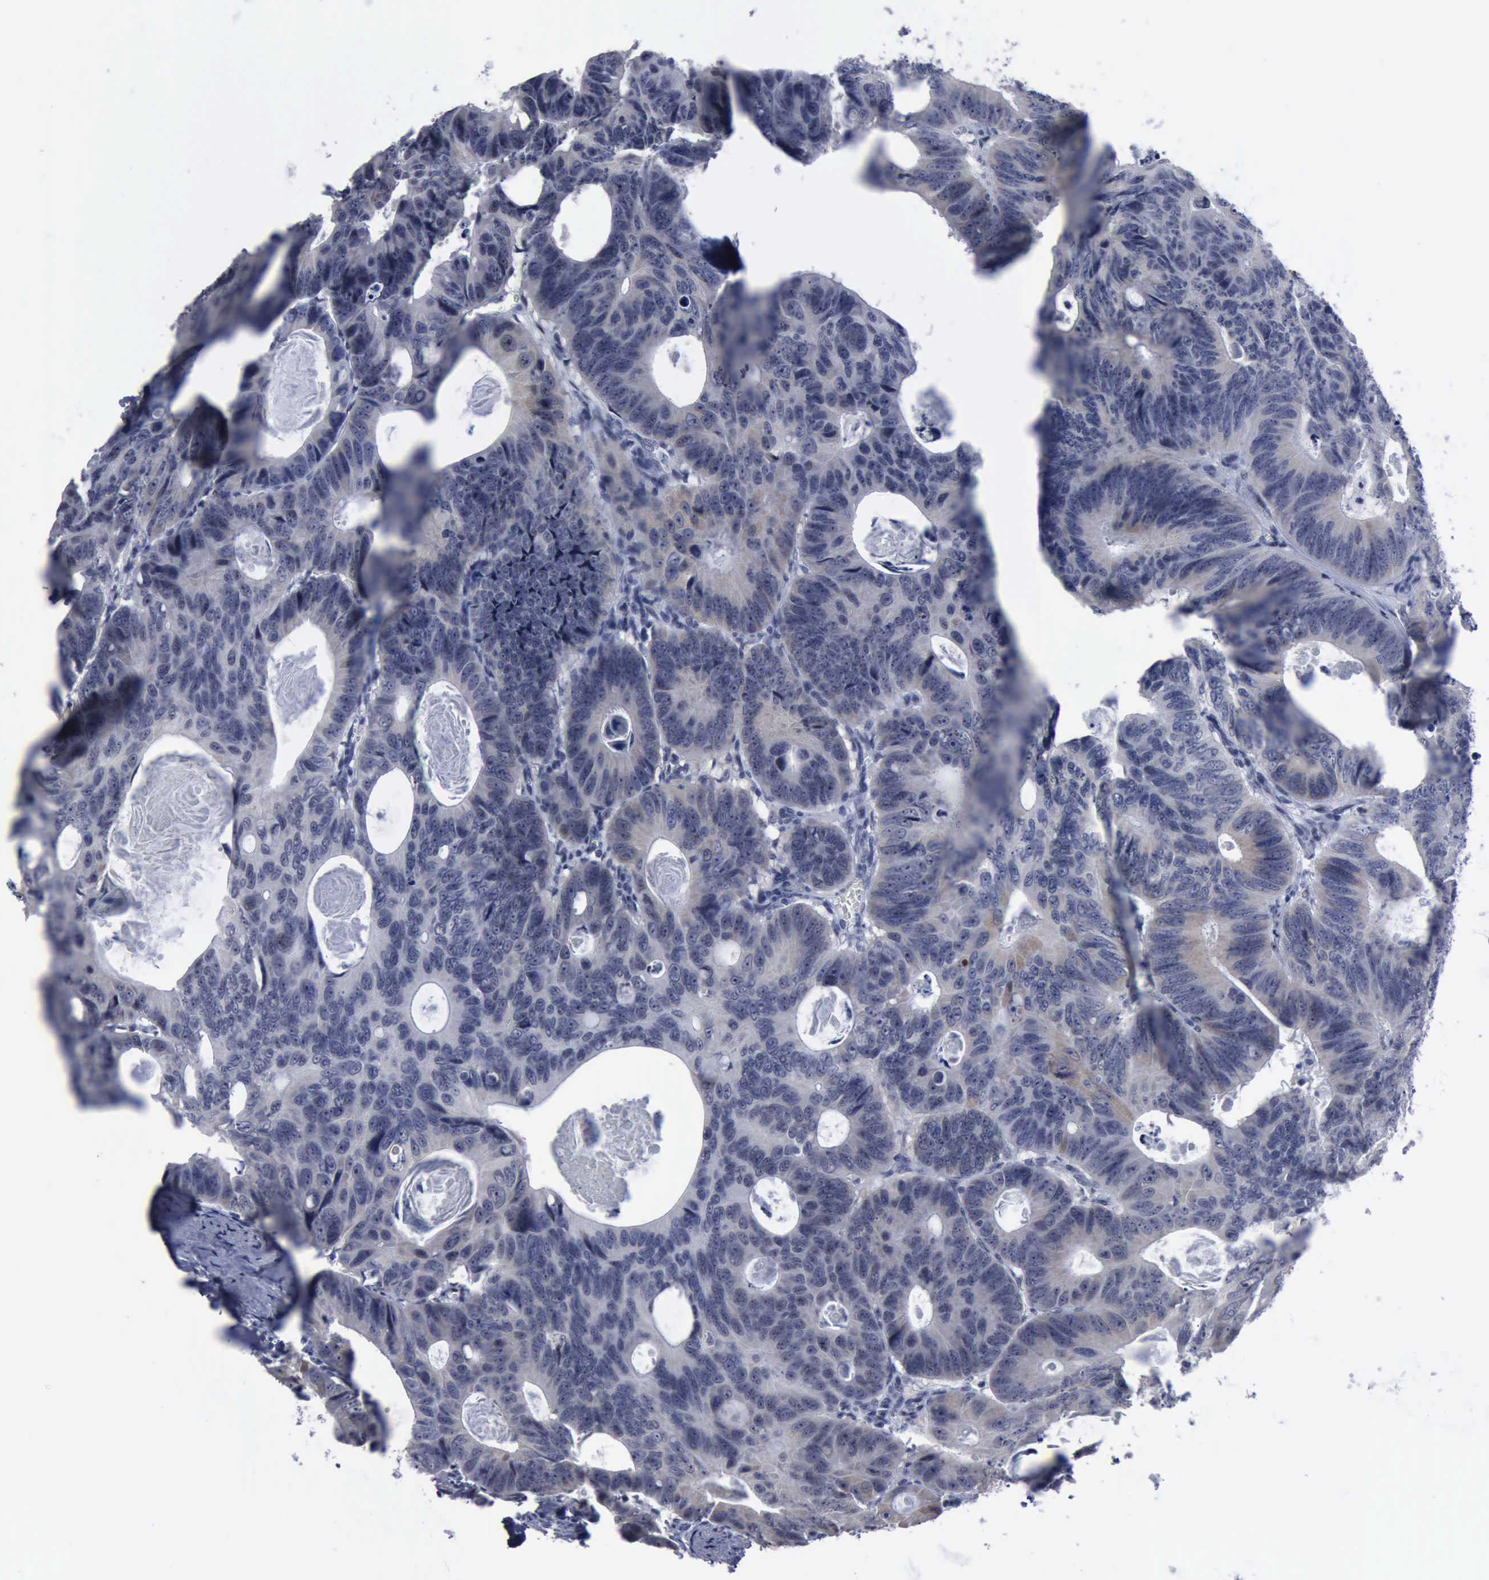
{"staining": {"intensity": "weak", "quantity": "25%-75%", "location": "cytoplasmic/membranous,nuclear"}, "tissue": "colorectal cancer", "cell_type": "Tumor cells", "image_type": "cancer", "snomed": [{"axis": "morphology", "description": "Adenocarcinoma, NOS"}, {"axis": "topography", "description": "Colon"}], "caption": "IHC (DAB (3,3'-diaminobenzidine)) staining of human colorectal cancer displays weak cytoplasmic/membranous and nuclear protein expression in approximately 25%-75% of tumor cells.", "gene": "BRD1", "patient": {"sex": "female", "age": 55}}